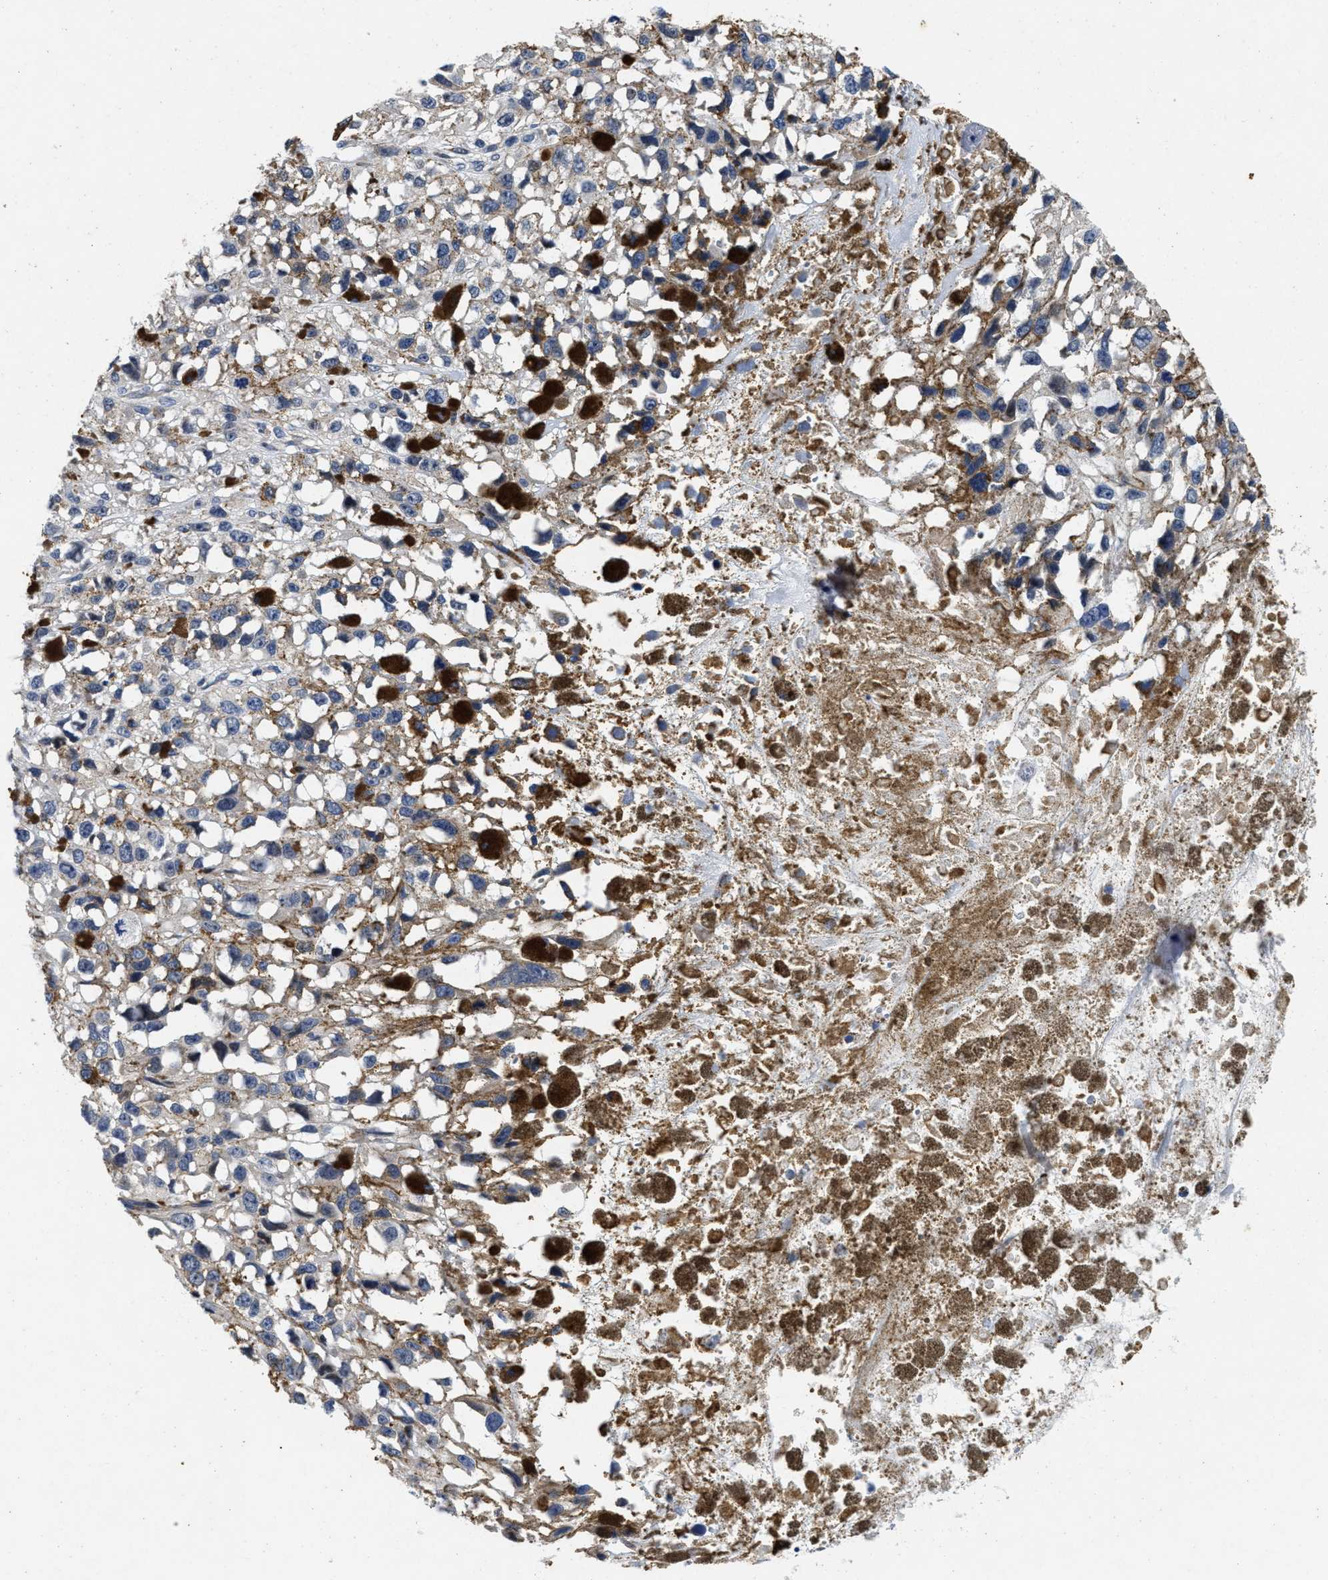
{"staining": {"intensity": "weak", "quantity": "<25%", "location": "cytoplasmic/membranous"}, "tissue": "melanoma", "cell_type": "Tumor cells", "image_type": "cancer", "snomed": [{"axis": "morphology", "description": "Malignant melanoma, Metastatic site"}, {"axis": "topography", "description": "Lymph node"}], "caption": "Tumor cells are negative for protein expression in human melanoma.", "gene": "LAD1", "patient": {"sex": "male", "age": 59}}